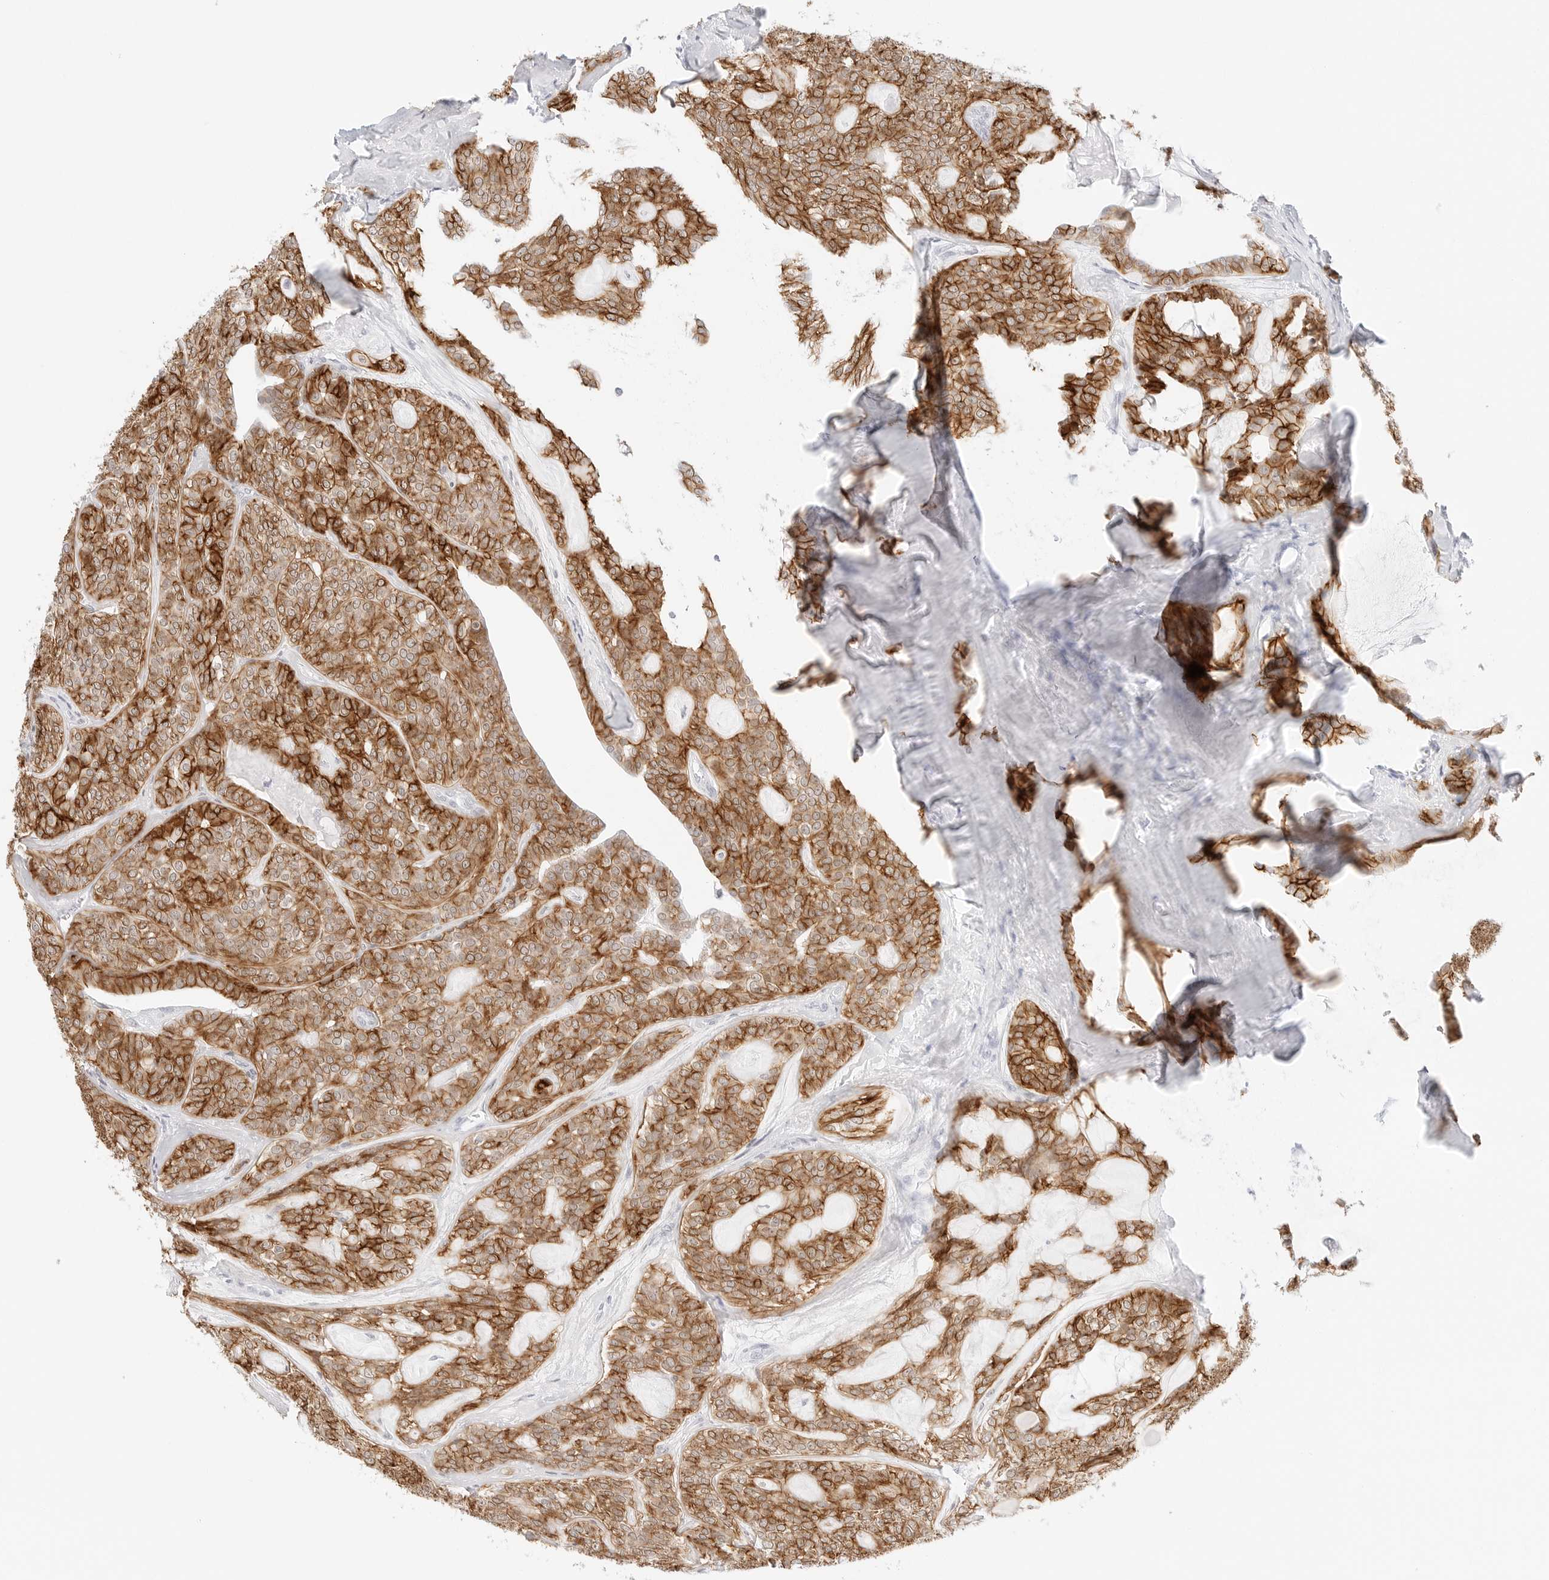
{"staining": {"intensity": "moderate", "quantity": ">75%", "location": "cytoplasmic/membranous"}, "tissue": "head and neck cancer", "cell_type": "Tumor cells", "image_type": "cancer", "snomed": [{"axis": "morphology", "description": "Adenocarcinoma, NOS"}, {"axis": "topography", "description": "Head-Neck"}], "caption": "Moderate cytoplasmic/membranous positivity for a protein is identified in about >75% of tumor cells of head and neck adenocarcinoma using immunohistochemistry (IHC).", "gene": "CDH1", "patient": {"sex": "male", "age": 66}}